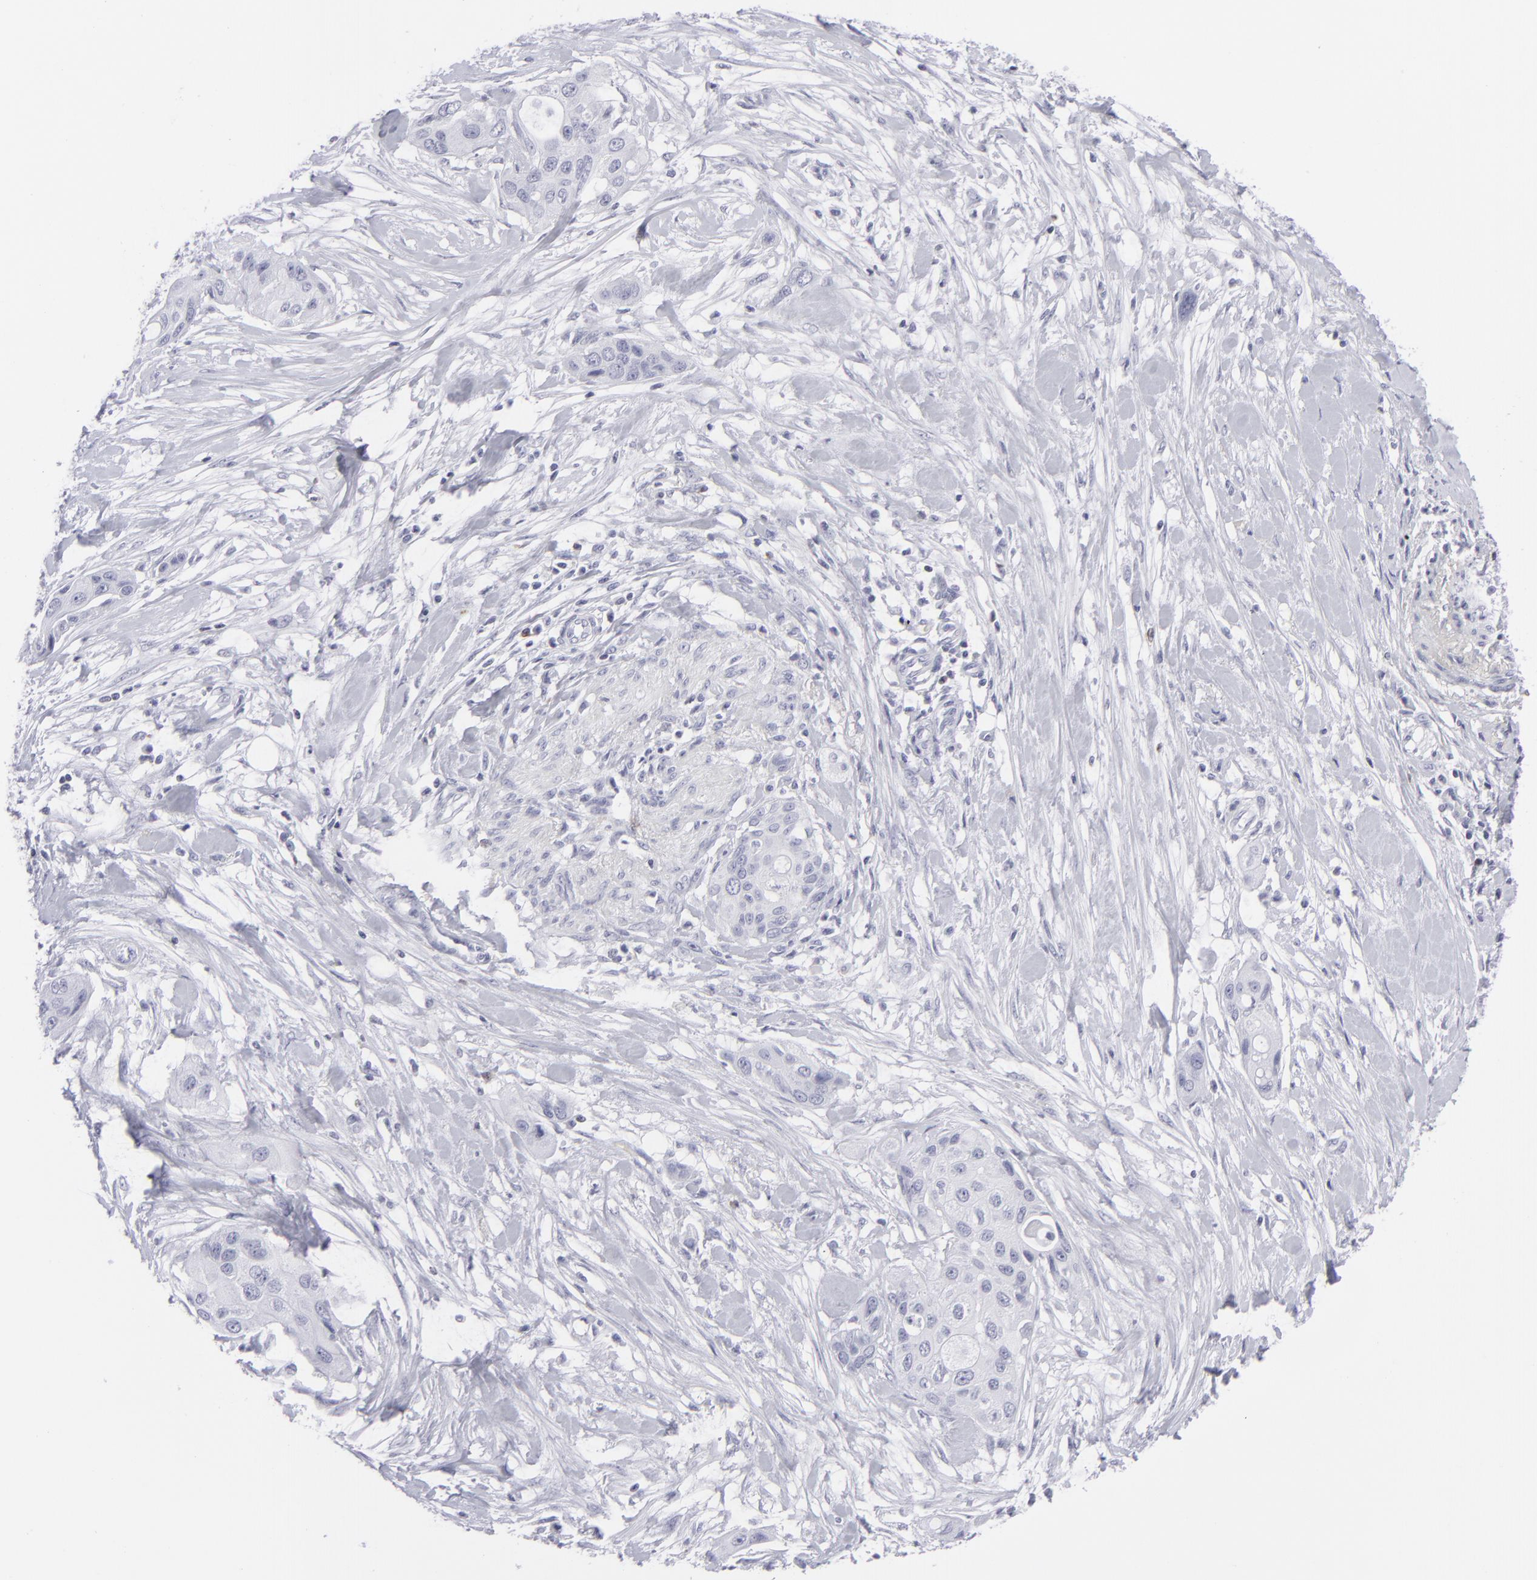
{"staining": {"intensity": "negative", "quantity": "none", "location": "none"}, "tissue": "pancreatic cancer", "cell_type": "Tumor cells", "image_type": "cancer", "snomed": [{"axis": "morphology", "description": "Adenocarcinoma, NOS"}, {"axis": "topography", "description": "Pancreas"}], "caption": "This is an IHC photomicrograph of pancreatic adenocarcinoma. There is no staining in tumor cells.", "gene": "CD7", "patient": {"sex": "female", "age": 60}}